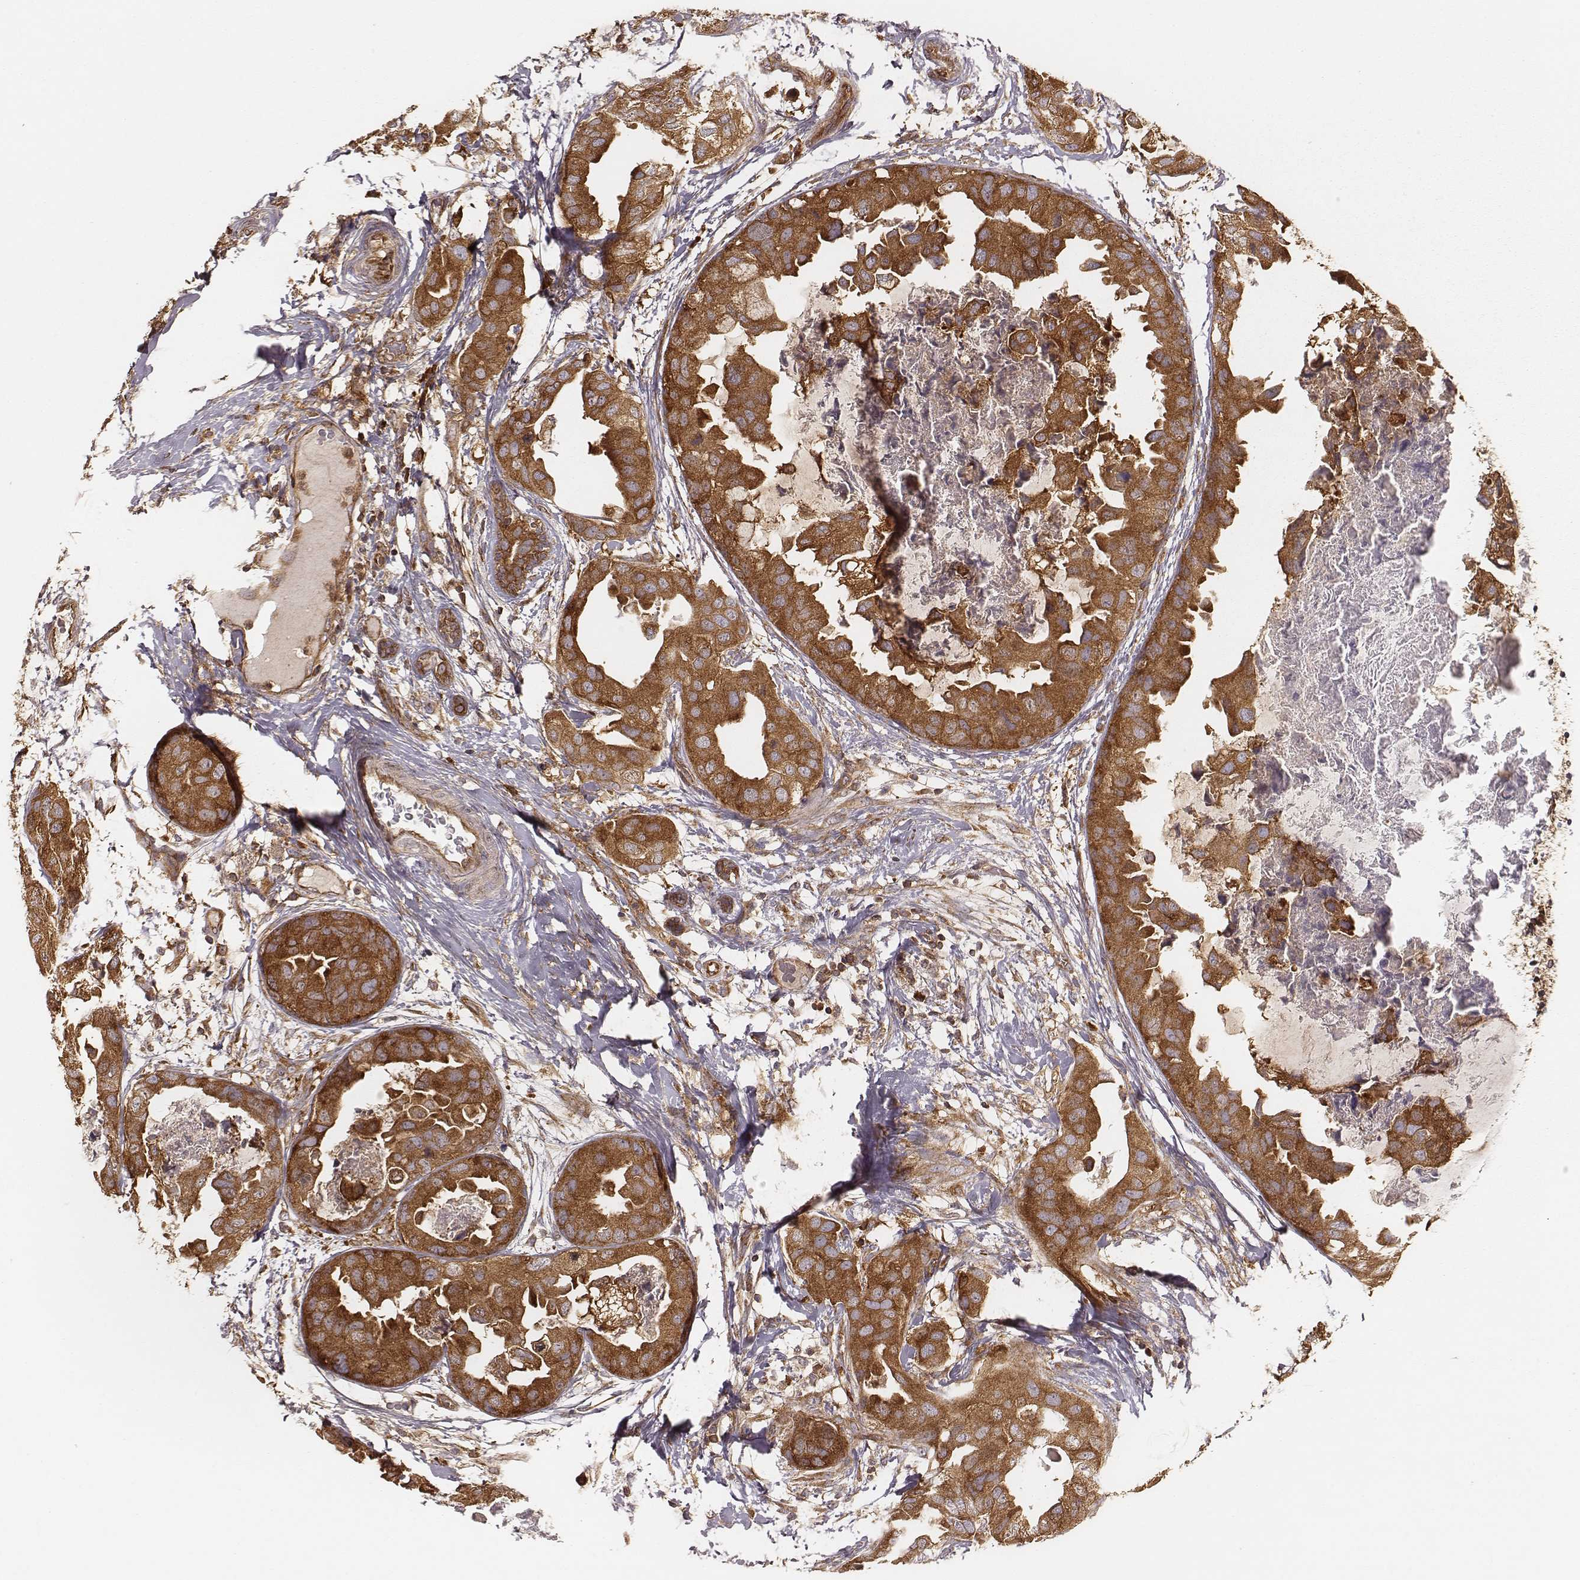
{"staining": {"intensity": "strong", "quantity": ">75%", "location": "cytoplasmic/membranous"}, "tissue": "breast cancer", "cell_type": "Tumor cells", "image_type": "cancer", "snomed": [{"axis": "morphology", "description": "Normal tissue, NOS"}, {"axis": "morphology", "description": "Duct carcinoma"}, {"axis": "topography", "description": "Breast"}], "caption": "The image displays a brown stain indicating the presence of a protein in the cytoplasmic/membranous of tumor cells in breast cancer.", "gene": "CARS1", "patient": {"sex": "female", "age": 40}}